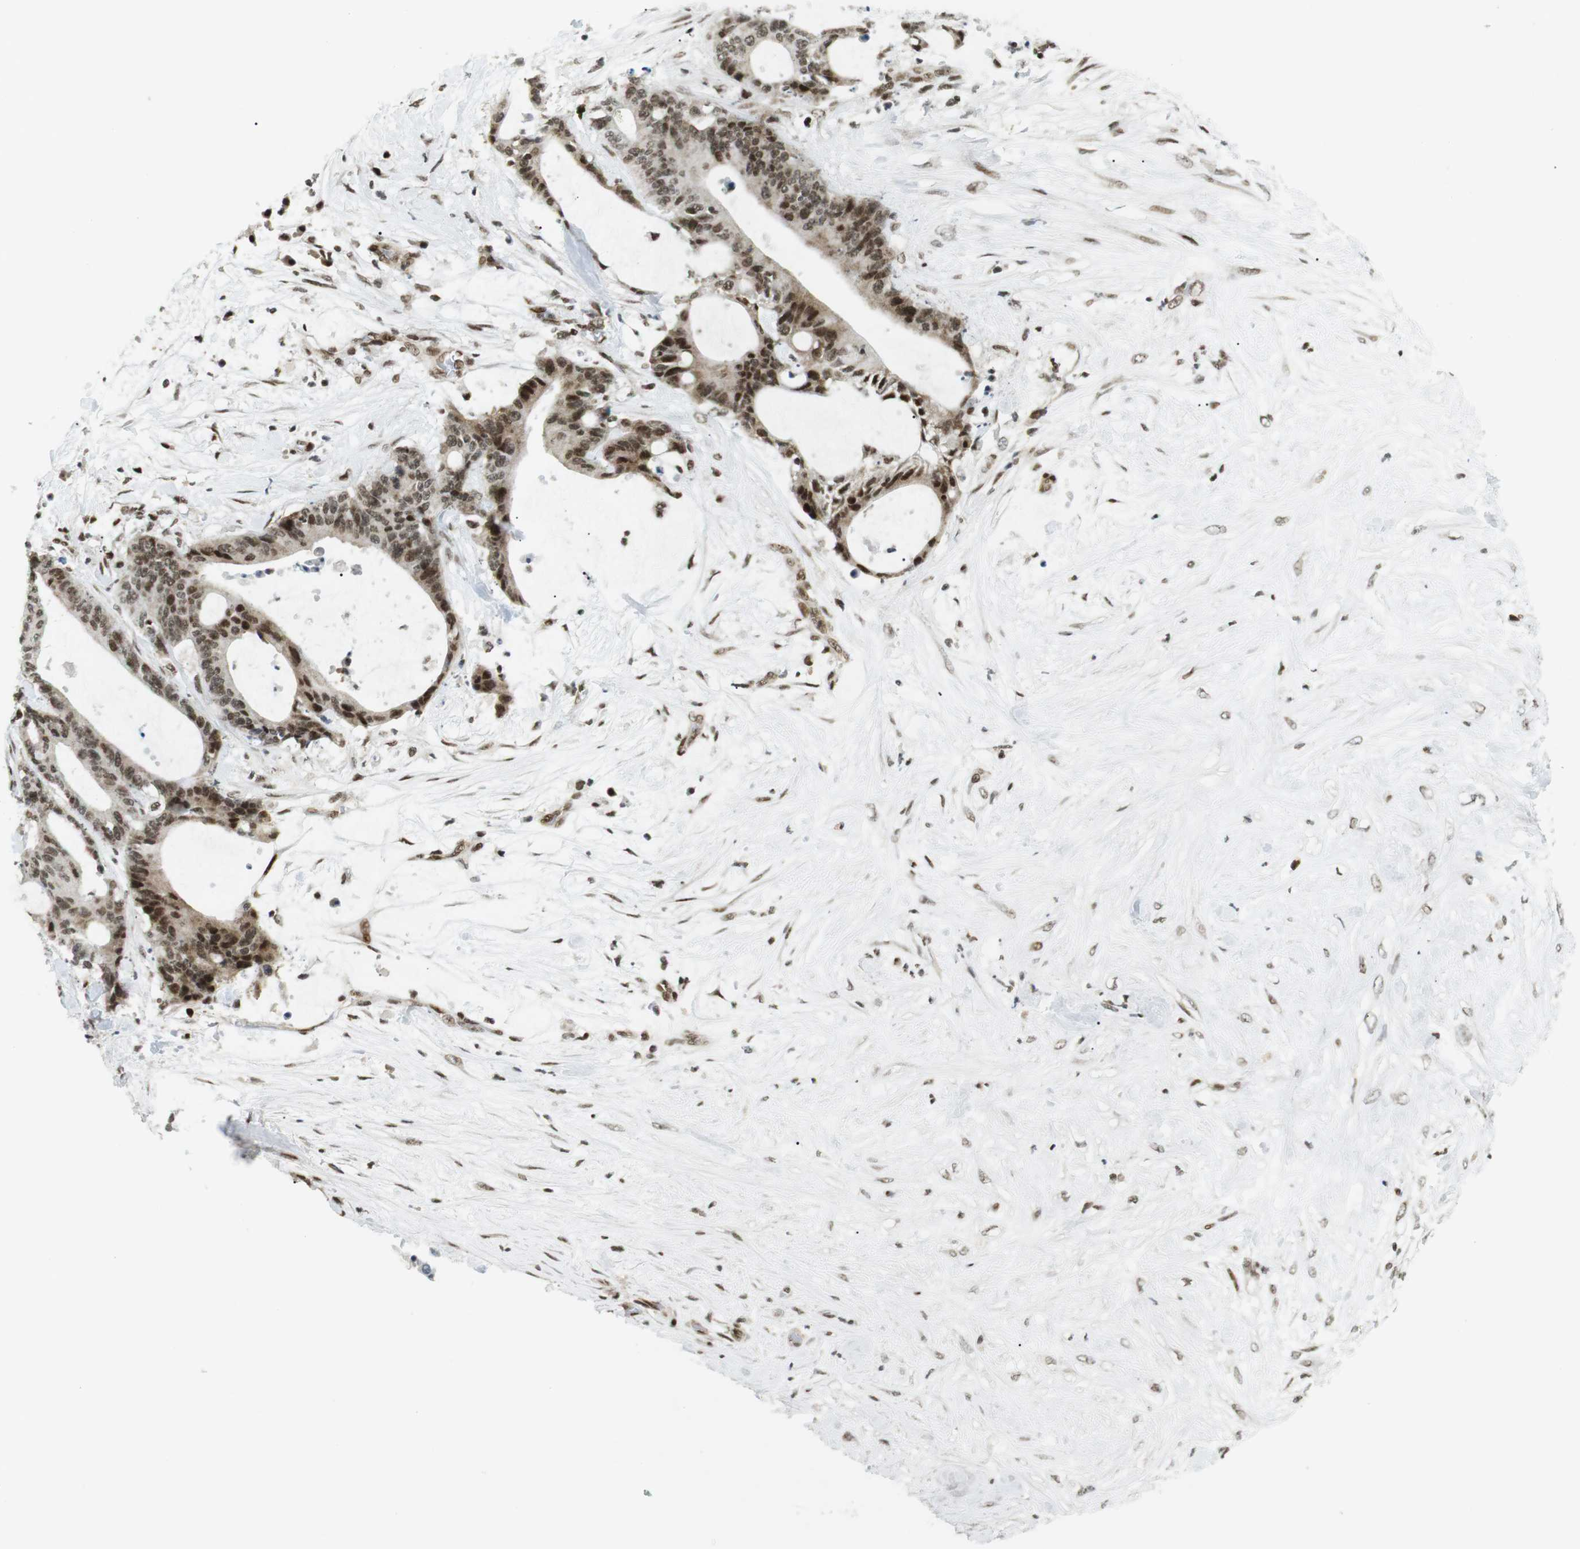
{"staining": {"intensity": "moderate", "quantity": ">75%", "location": "nuclear"}, "tissue": "liver cancer", "cell_type": "Tumor cells", "image_type": "cancer", "snomed": [{"axis": "morphology", "description": "Cholangiocarcinoma"}, {"axis": "topography", "description": "Liver"}], "caption": "Immunohistochemistry (DAB (3,3'-diaminobenzidine)) staining of cholangiocarcinoma (liver) displays moderate nuclear protein expression in approximately >75% of tumor cells. (Stains: DAB in brown, nuclei in blue, Microscopy: brightfield microscopy at high magnification).", "gene": "CDC27", "patient": {"sex": "female", "age": 73}}